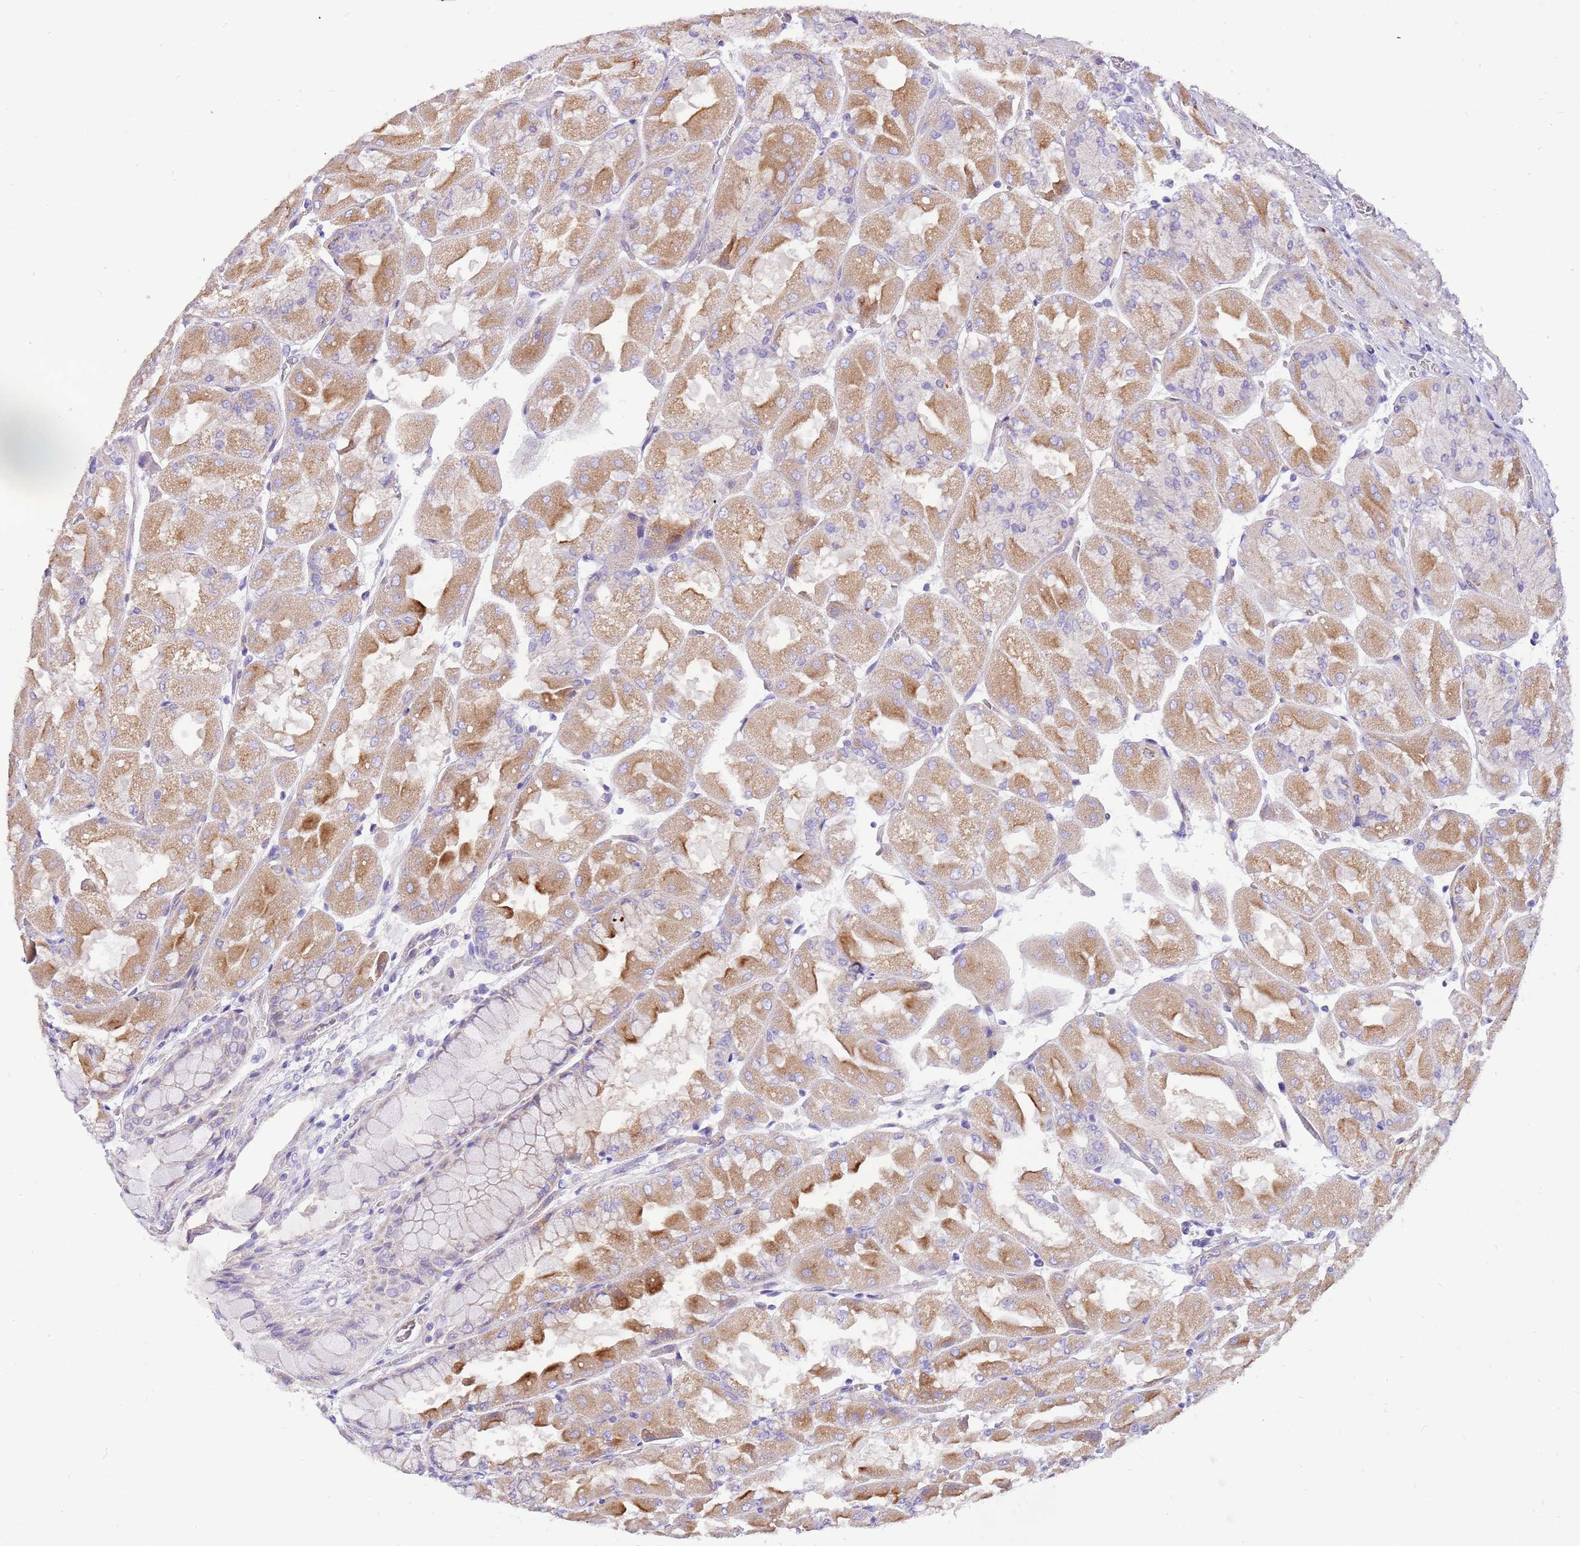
{"staining": {"intensity": "moderate", "quantity": "25%-75%", "location": "cytoplasmic/membranous"}, "tissue": "stomach", "cell_type": "Glandular cells", "image_type": "normal", "snomed": [{"axis": "morphology", "description": "Normal tissue, NOS"}, {"axis": "topography", "description": "Stomach"}], "caption": "Normal stomach exhibits moderate cytoplasmic/membranous staining in about 25%-75% of glandular cells, visualized by immunohistochemistry. Using DAB (brown) and hematoxylin (blue) stains, captured at high magnification using brightfield microscopy.", "gene": "SERINC3", "patient": {"sex": "female", "age": 61}}